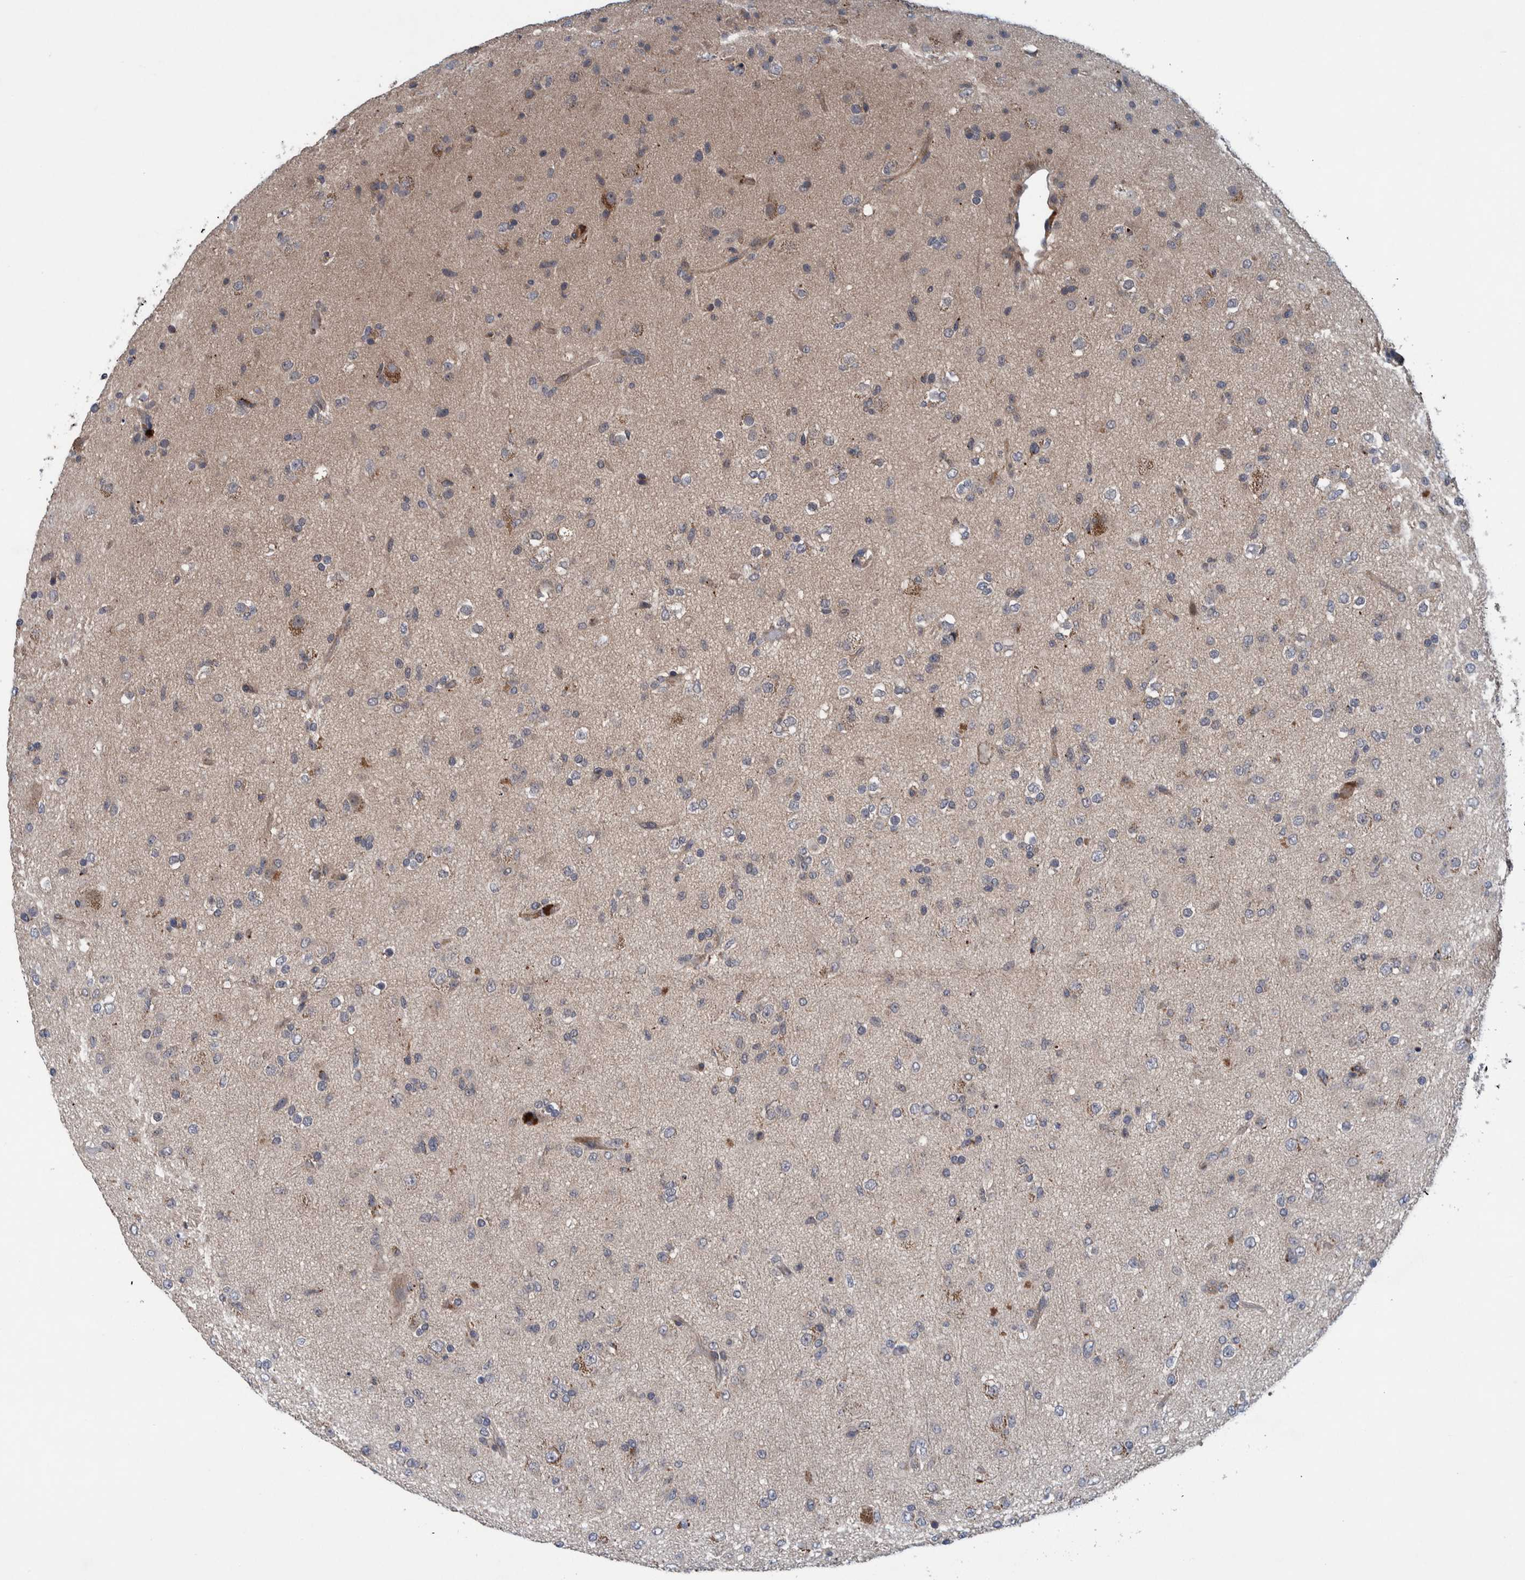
{"staining": {"intensity": "negative", "quantity": "none", "location": "none"}, "tissue": "glioma", "cell_type": "Tumor cells", "image_type": "cancer", "snomed": [{"axis": "morphology", "description": "Glioma, malignant, Low grade"}, {"axis": "topography", "description": "Brain"}], "caption": "An image of low-grade glioma (malignant) stained for a protein shows no brown staining in tumor cells.", "gene": "ITIH3", "patient": {"sex": "male", "age": 65}}